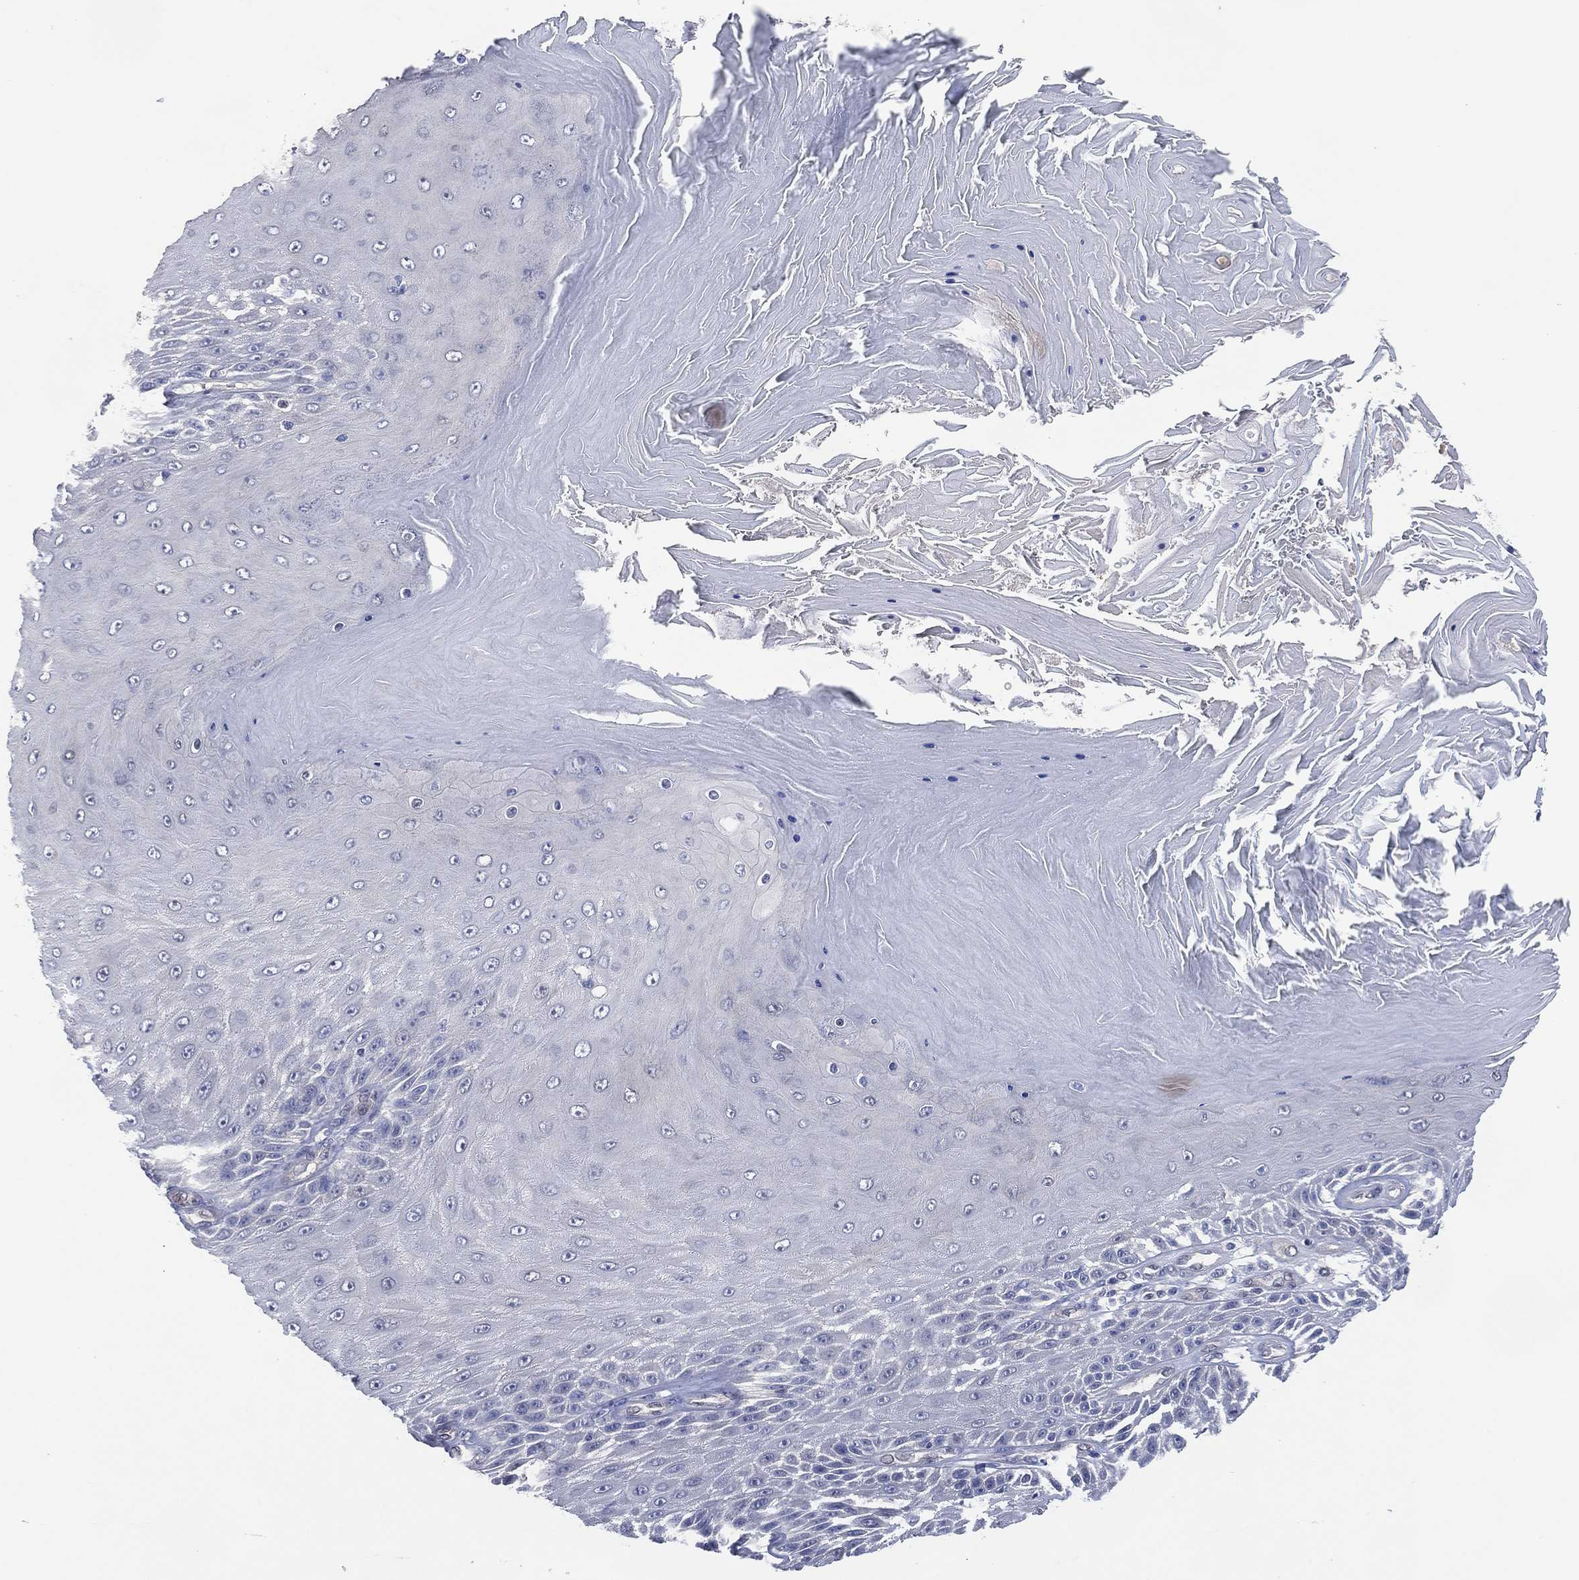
{"staining": {"intensity": "negative", "quantity": "none", "location": "none"}, "tissue": "skin cancer", "cell_type": "Tumor cells", "image_type": "cancer", "snomed": [{"axis": "morphology", "description": "Squamous cell carcinoma, NOS"}, {"axis": "topography", "description": "Skin"}], "caption": "An immunohistochemistry (IHC) histopathology image of squamous cell carcinoma (skin) is shown. There is no staining in tumor cells of squamous cell carcinoma (skin).", "gene": "AK1", "patient": {"sex": "male", "age": 62}}